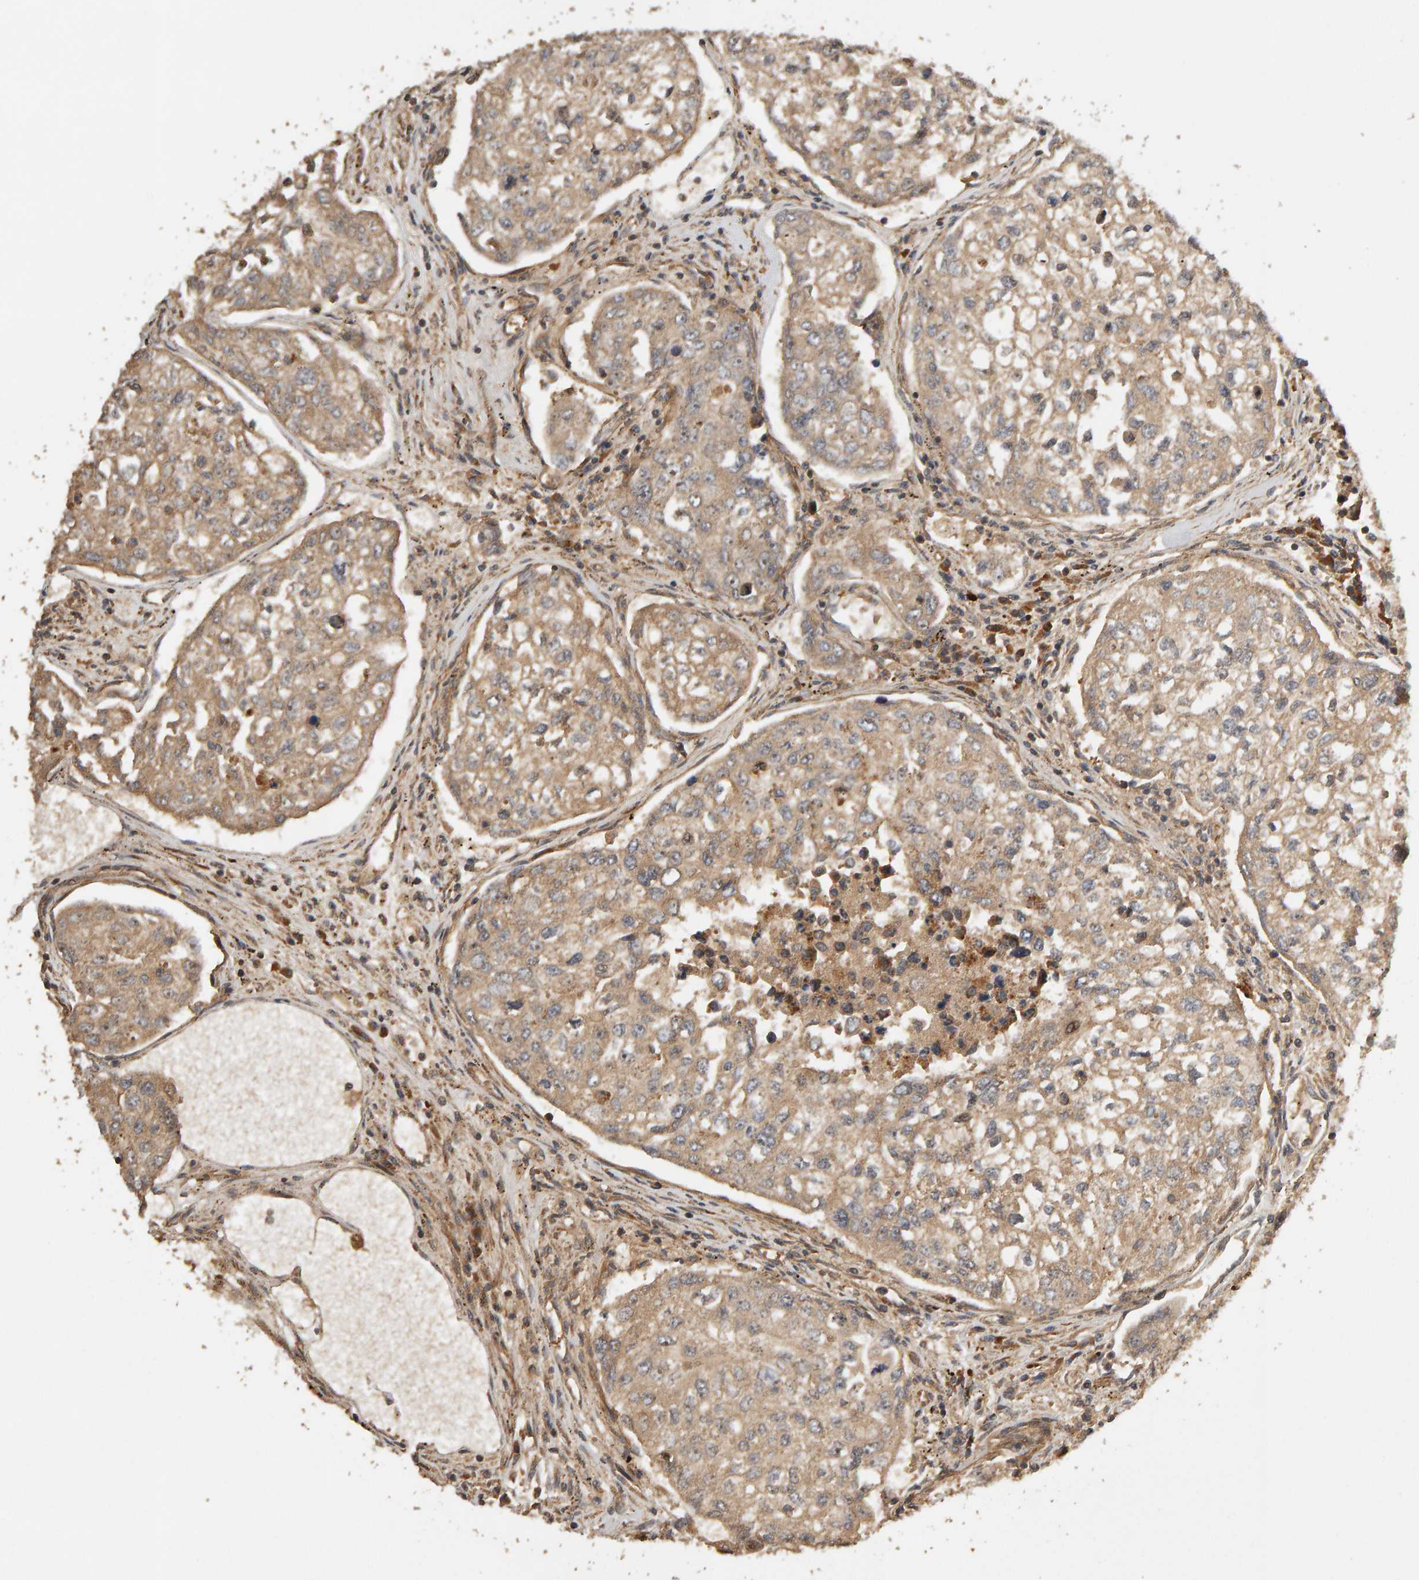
{"staining": {"intensity": "weak", "quantity": ">75%", "location": "cytoplasmic/membranous"}, "tissue": "urothelial cancer", "cell_type": "Tumor cells", "image_type": "cancer", "snomed": [{"axis": "morphology", "description": "Urothelial carcinoma, High grade"}, {"axis": "topography", "description": "Lymph node"}, {"axis": "topography", "description": "Urinary bladder"}], "caption": "Urothelial cancer tissue displays weak cytoplasmic/membranous staining in approximately >75% of tumor cells", "gene": "ZFAND1", "patient": {"sex": "male", "age": 51}}